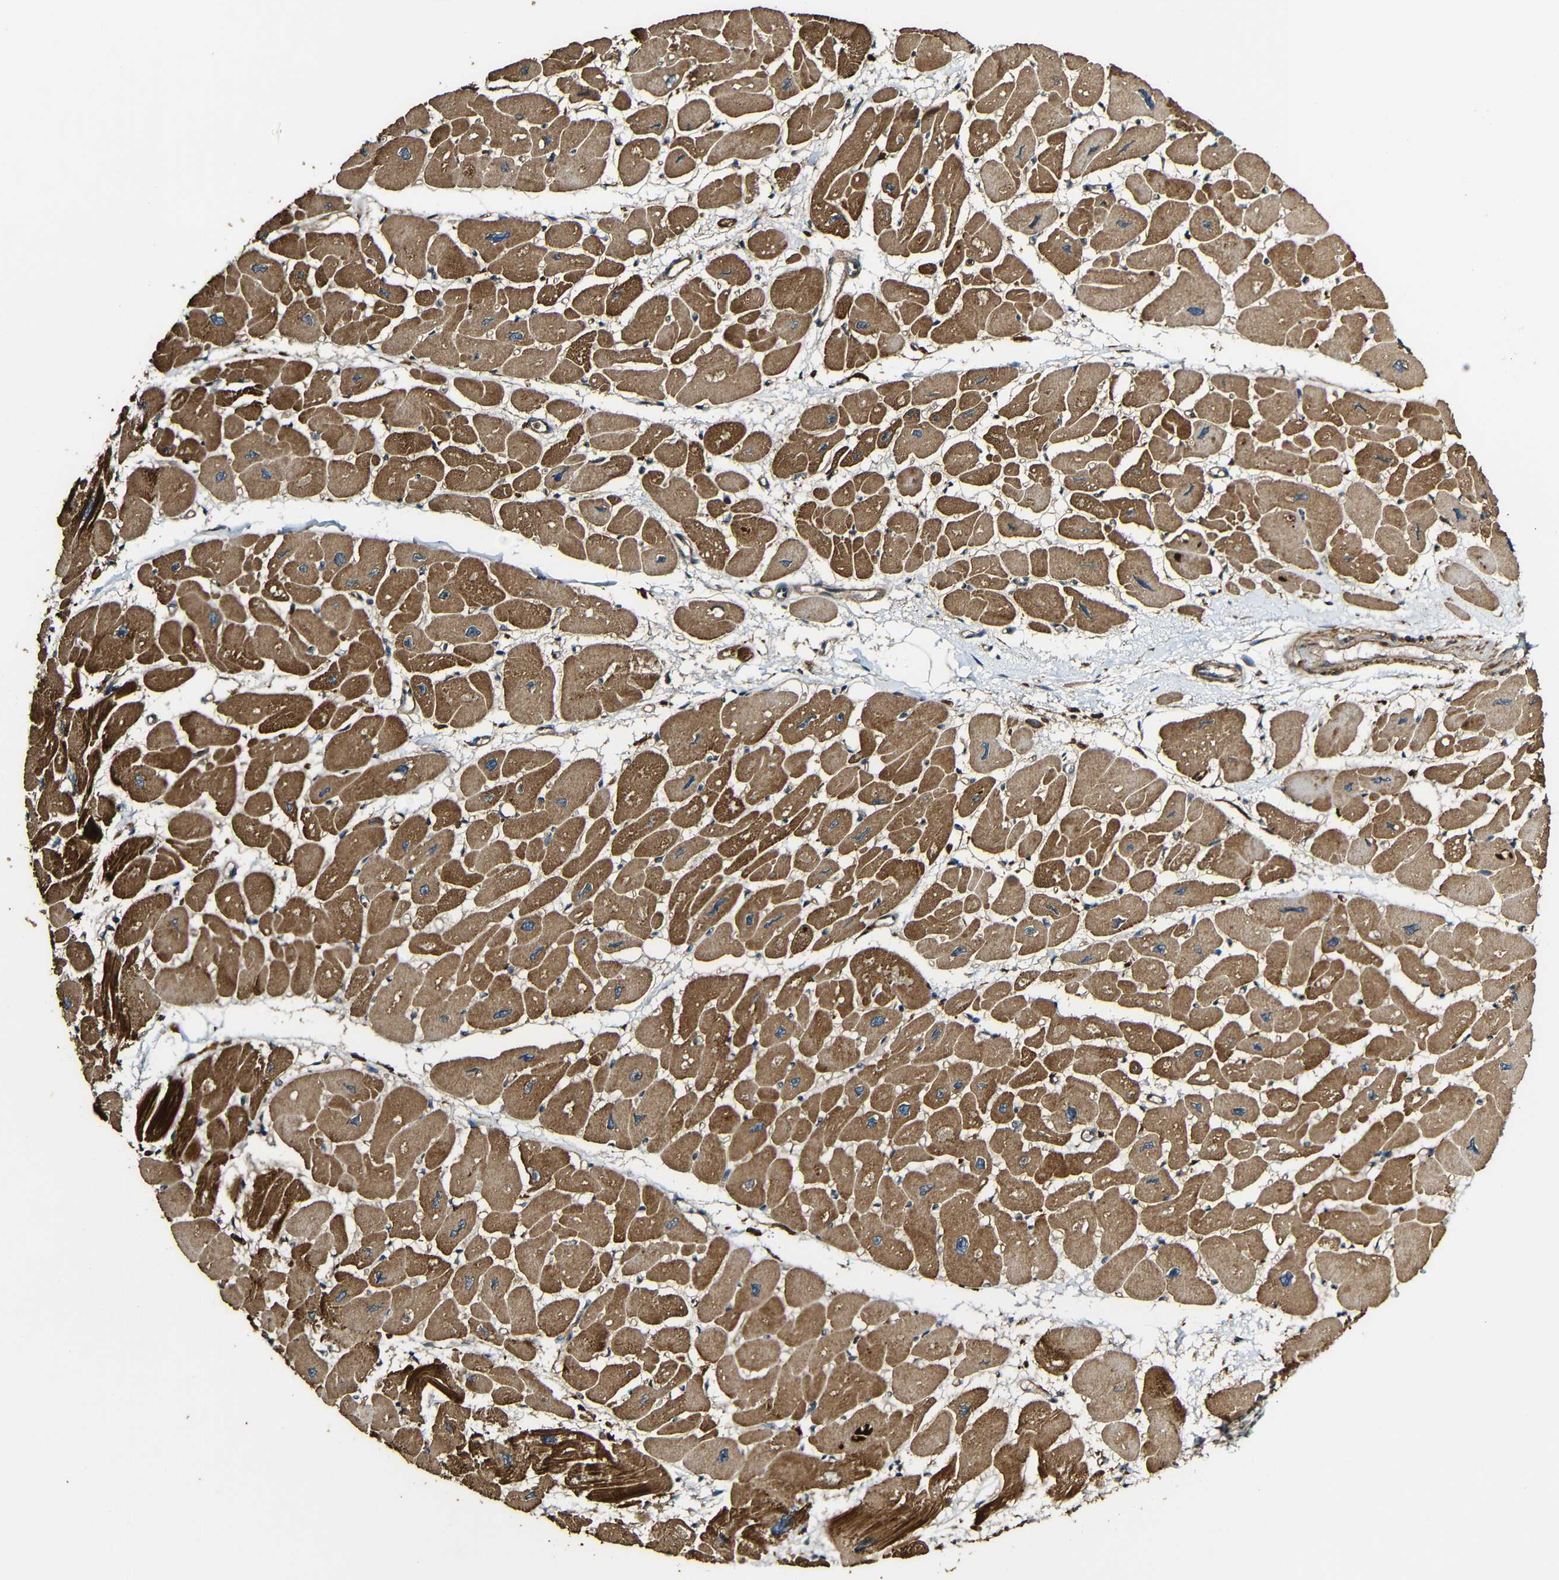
{"staining": {"intensity": "strong", "quantity": ">75%", "location": "cytoplasmic/membranous"}, "tissue": "heart muscle", "cell_type": "Cardiomyocytes", "image_type": "normal", "snomed": [{"axis": "morphology", "description": "Normal tissue, NOS"}, {"axis": "topography", "description": "Heart"}], "caption": "High-power microscopy captured an immunohistochemistry (IHC) photomicrograph of unremarkable heart muscle, revealing strong cytoplasmic/membranous staining in about >75% of cardiomyocytes. The staining was performed using DAB (3,3'-diaminobenzidine), with brown indicating positive protein expression. Nuclei are stained blue with hematoxylin.", "gene": "CASP8", "patient": {"sex": "female", "age": 54}}